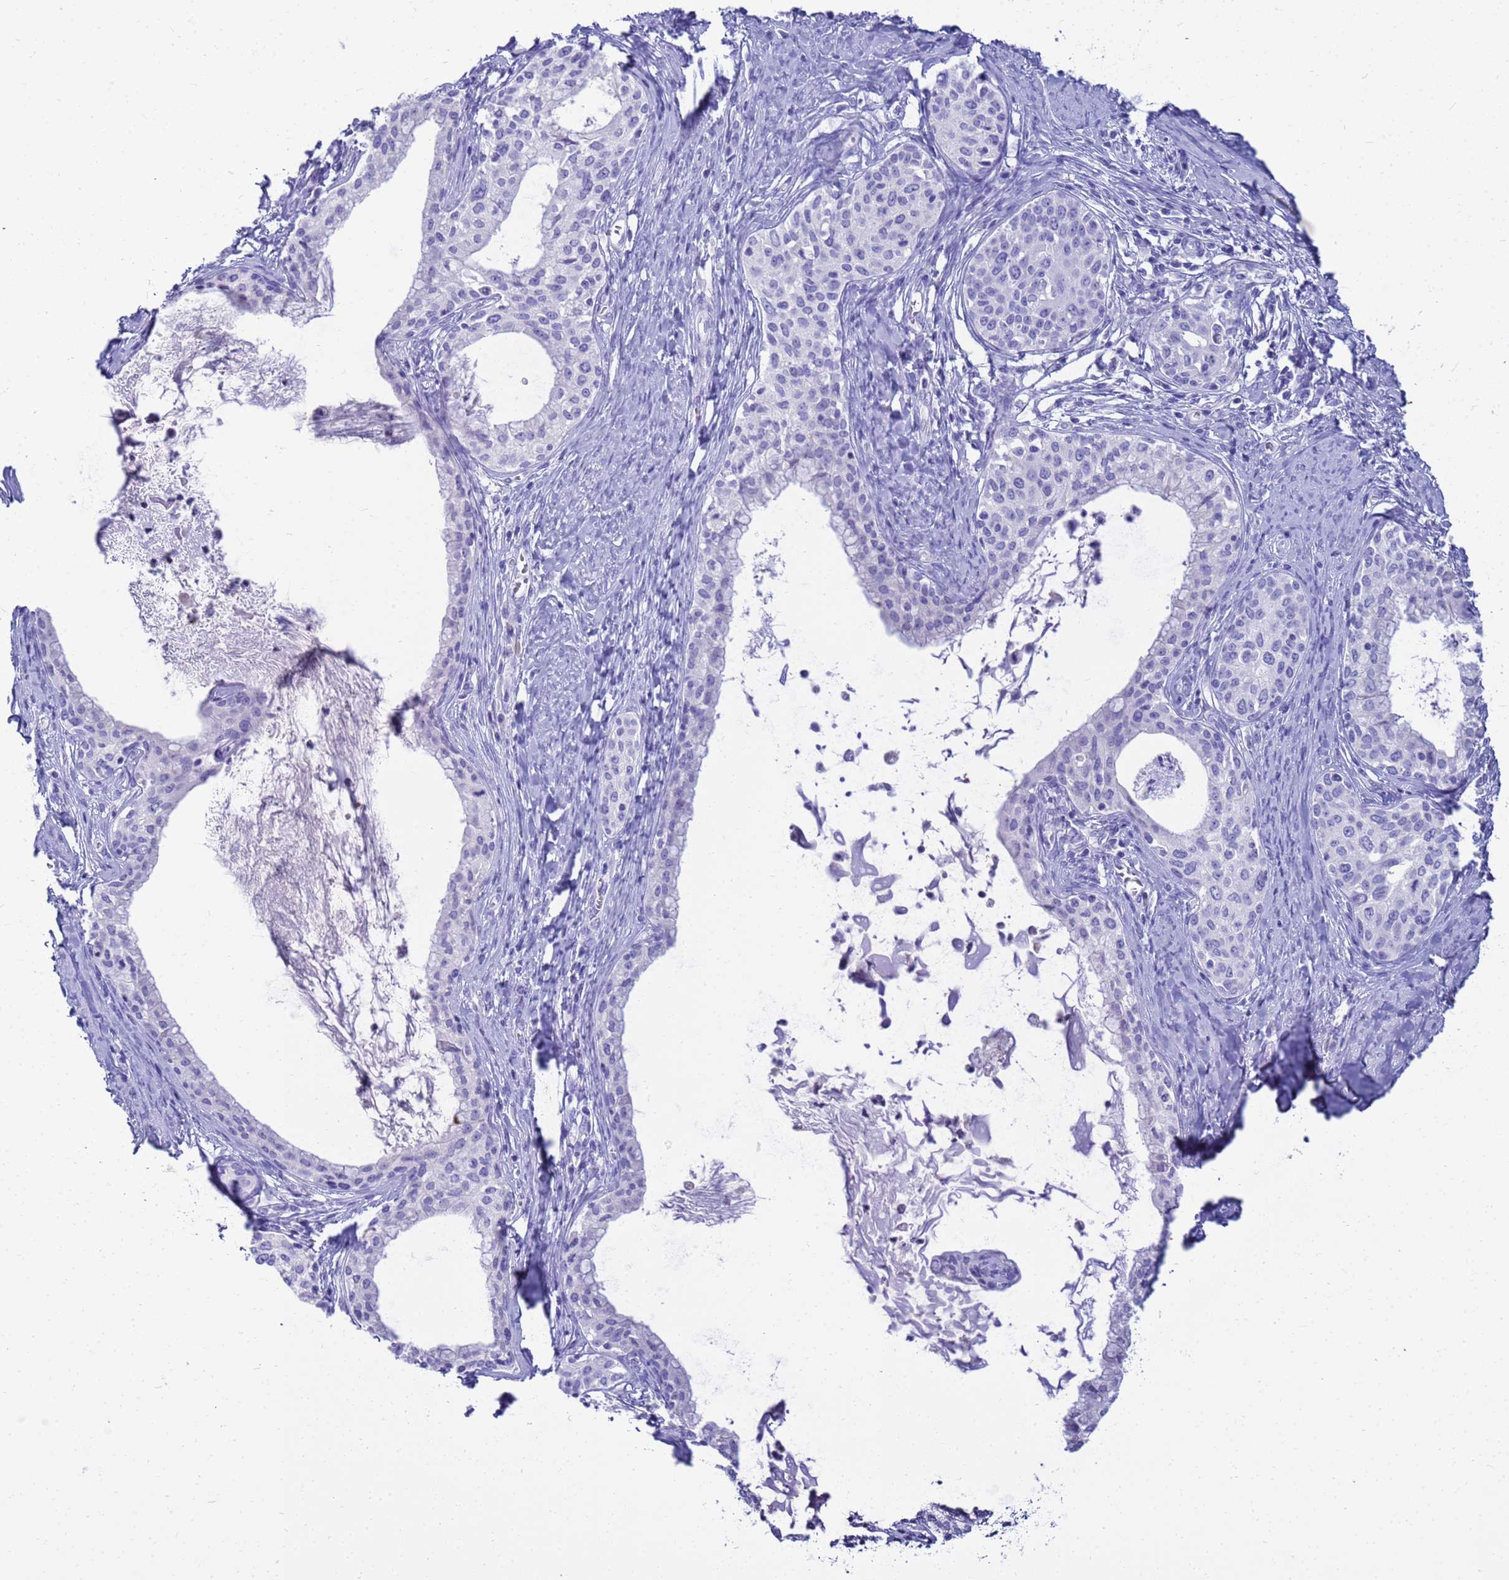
{"staining": {"intensity": "negative", "quantity": "none", "location": "none"}, "tissue": "cervical cancer", "cell_type": "Tumor cells", "image_type": "cancer", "snomed": [{"axis": "morphology", "description": "Squamous cell carcinoma, NOS"}, {"axis": "morphology", "description": "Adenocarcinoma, NOS"}, {"axis": "topography", "description": "Cervix"}], "caption": "Cervical adenocarcinoma stained for a protein using immunohistochemistry (IHC) displays no staining tumor cells.", "gene": "SYCN", "patient": {"sex": "female", "age": 52}}